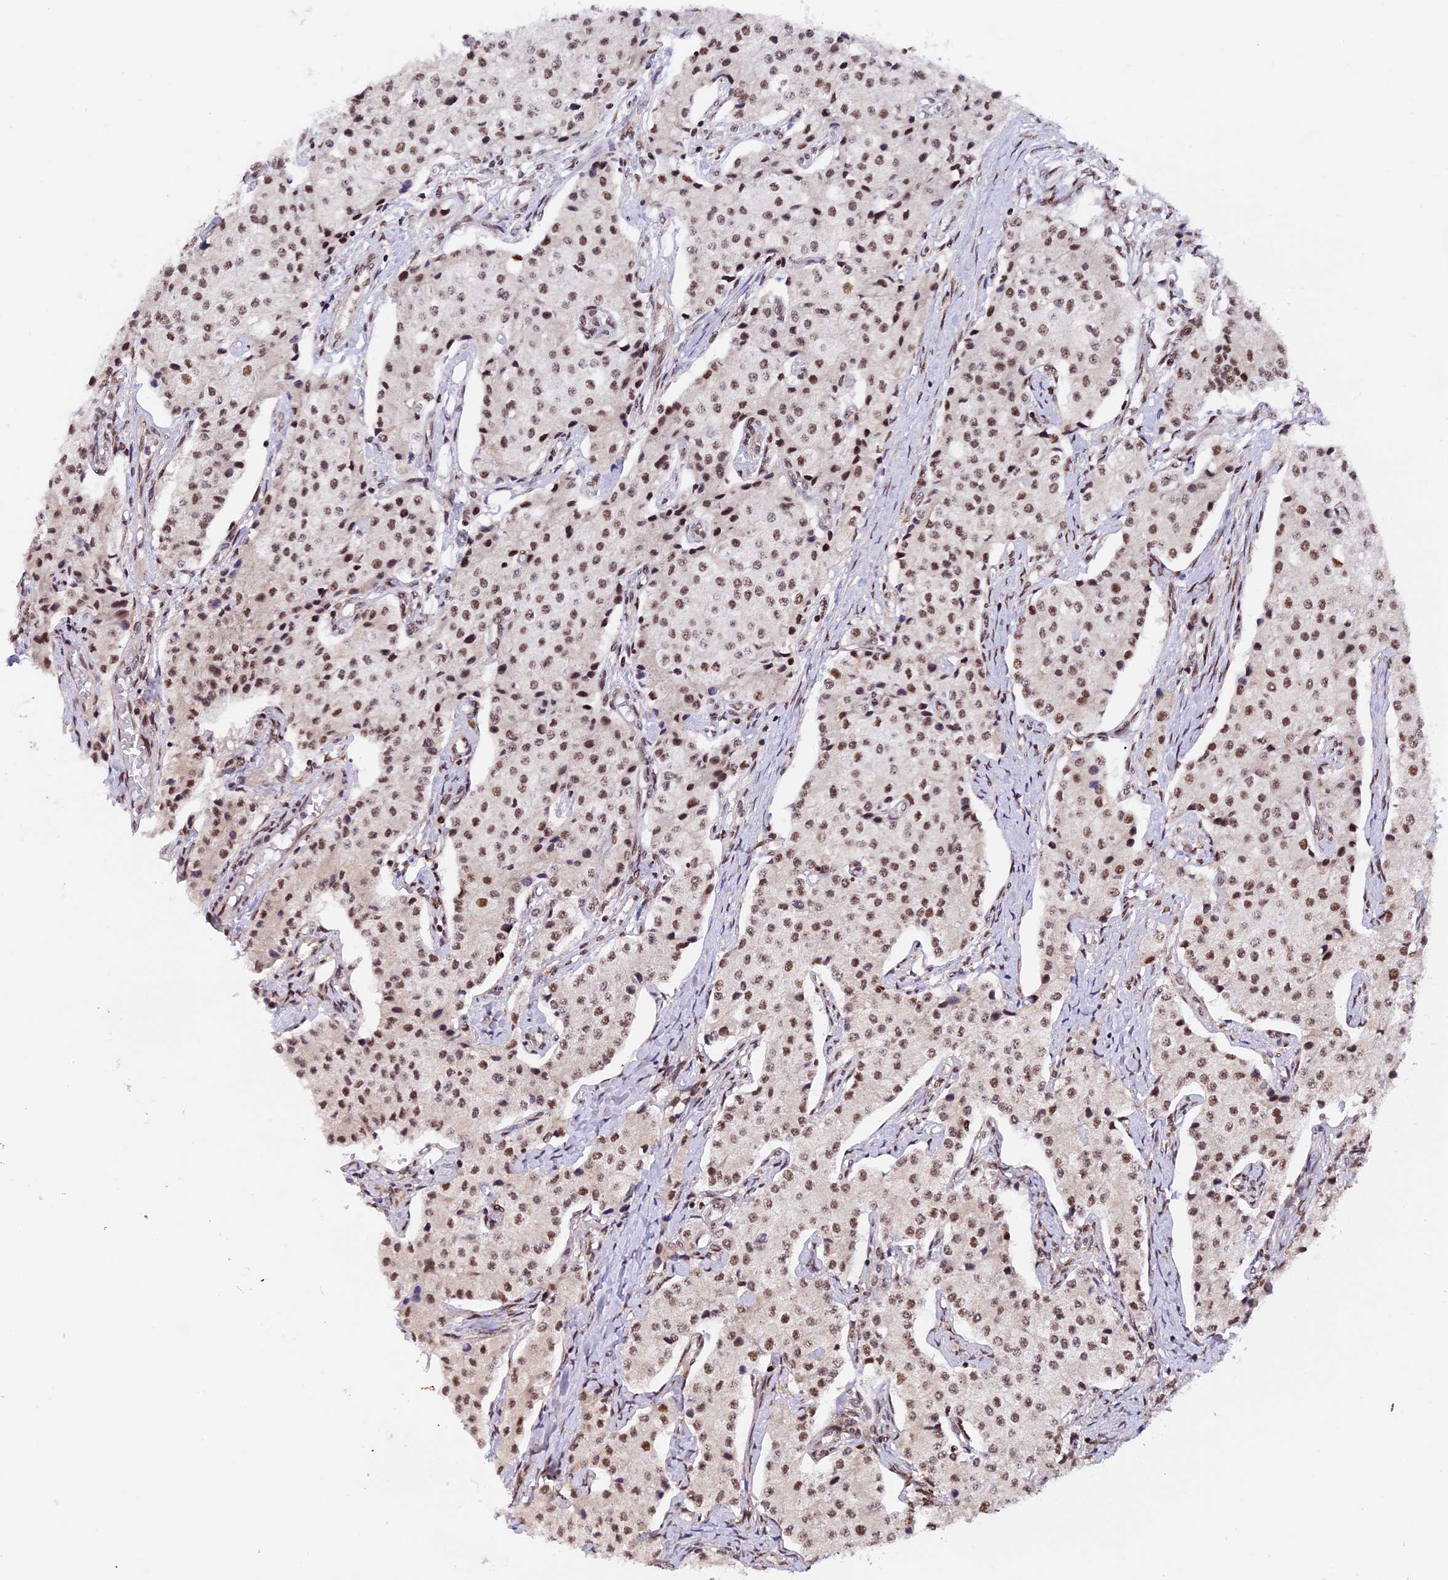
{"staining": {"intensity": "moderate", "quantity": "25%-75%", "location": "nuclear"}, "tissue": "carcinoid", "cell_type": "Tumor cells", "image_type": "cancer", "snomed": [{"axis": "morphology", "description": "Carcinoid, malignant, NOS"}, {"axis": "topography", "description": "Colon"}], "caption": "IHC photomicrograph of human carcinoid stained for a protein (brown), which displays medium levels of moderate nuclear positivity in about 25%-75% of tumor cells.", "gene": "RAMAC", "patient": {"sex": "female", "age": 52}}